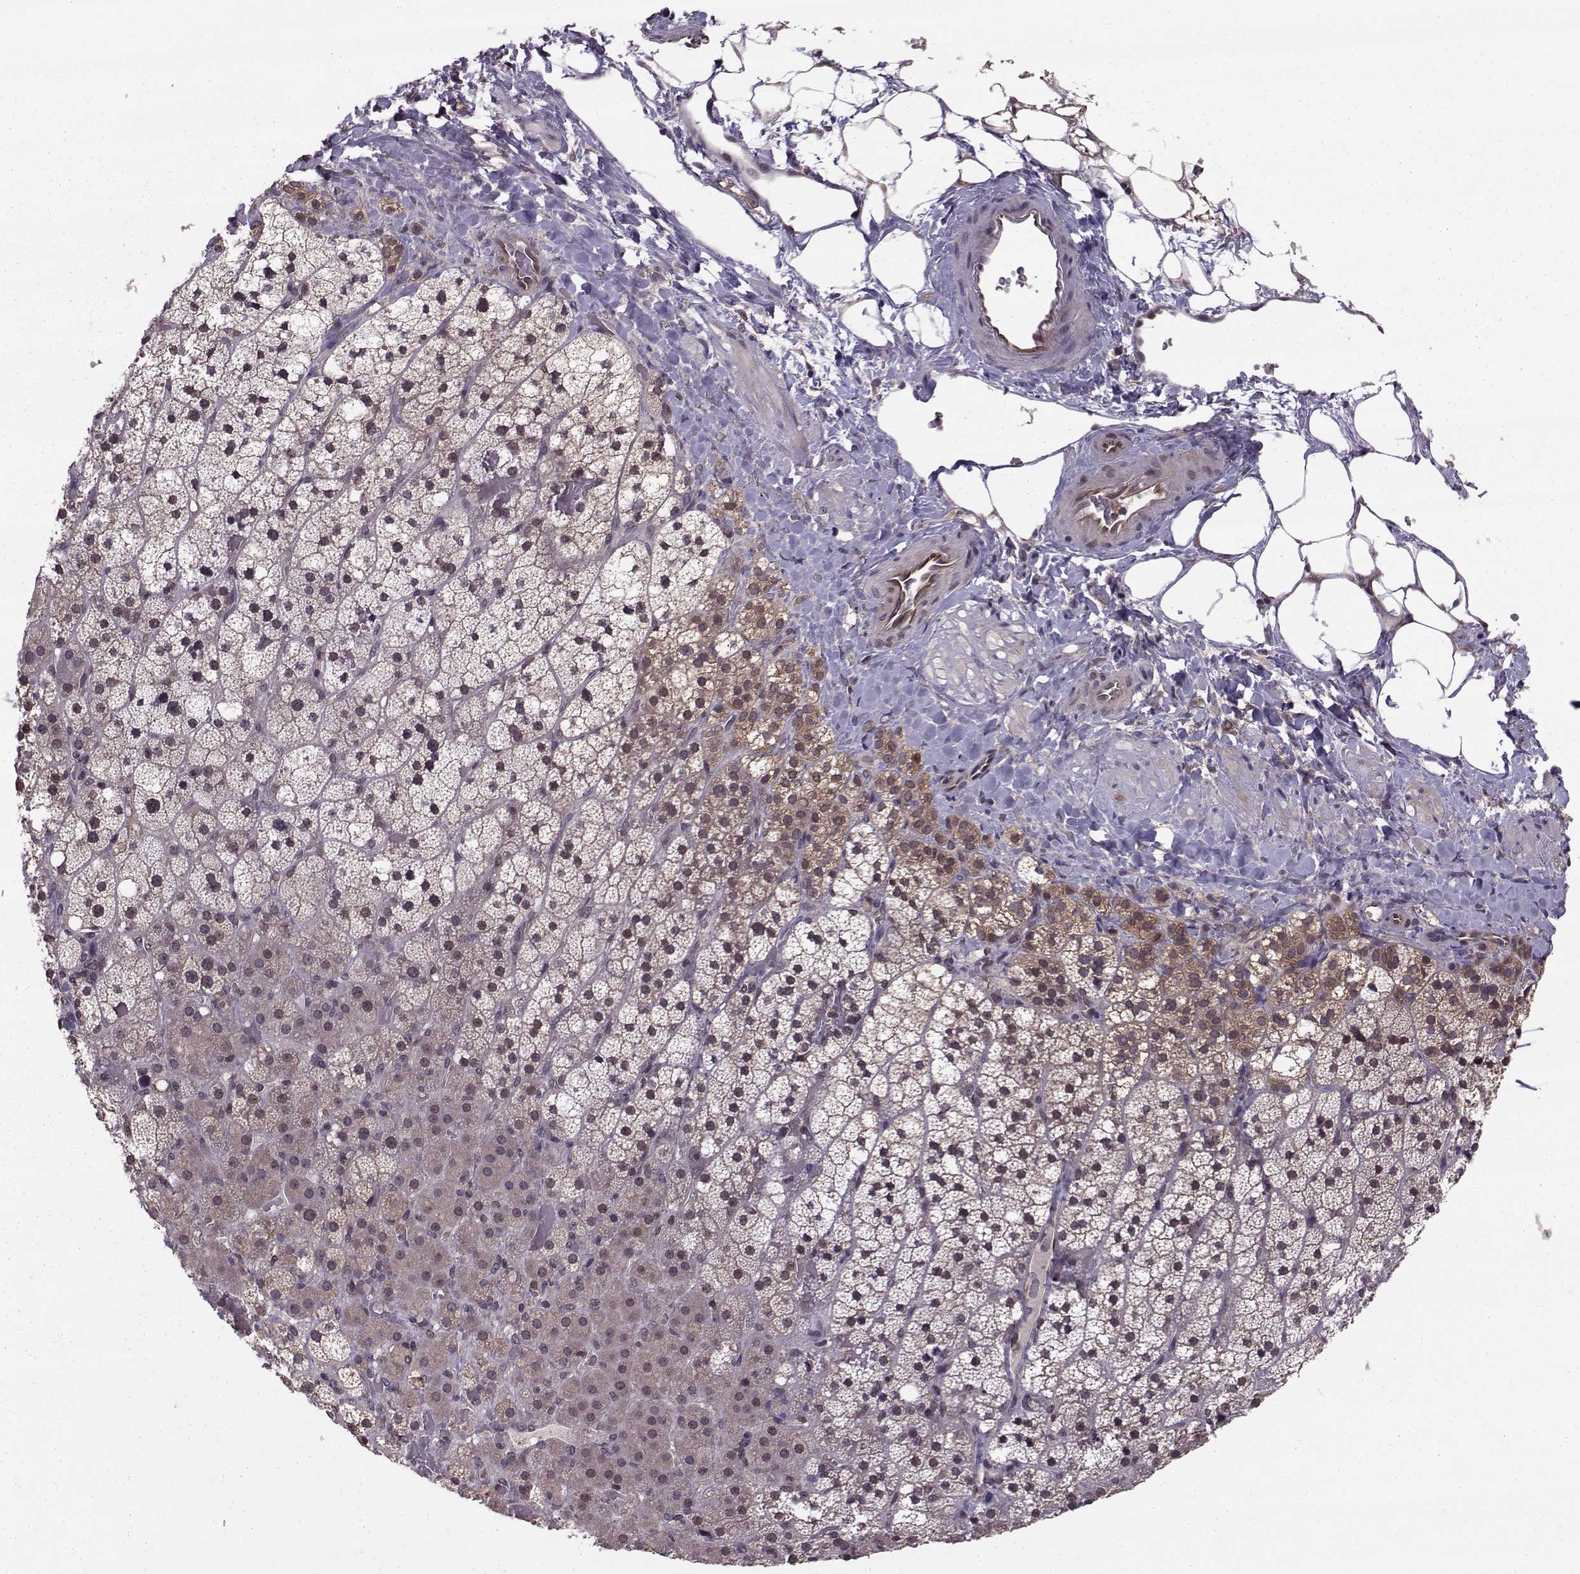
{"staining": {"intensity": "weak", "quantity": "25%-75%", "location": "cytoplasmic/membranous"}, "tissue": "adrenal gland", "cell_type": "Glandular cells", "image_type": "normal", "snomed": [{"axis": "morphology", "description": "Normal tissue, NOS"}, {"axis": "topography", "description": "Adrenal gland"}], "caption": "This micrograph reveals IHC staining of unremarkable human adrenal gland, with low weak cytoplasmic/membranous staining in approximately 25%-75% of glandular cells.", "gene": "PPP2R2A", "patient": {"sex": "male", "age": 53}}